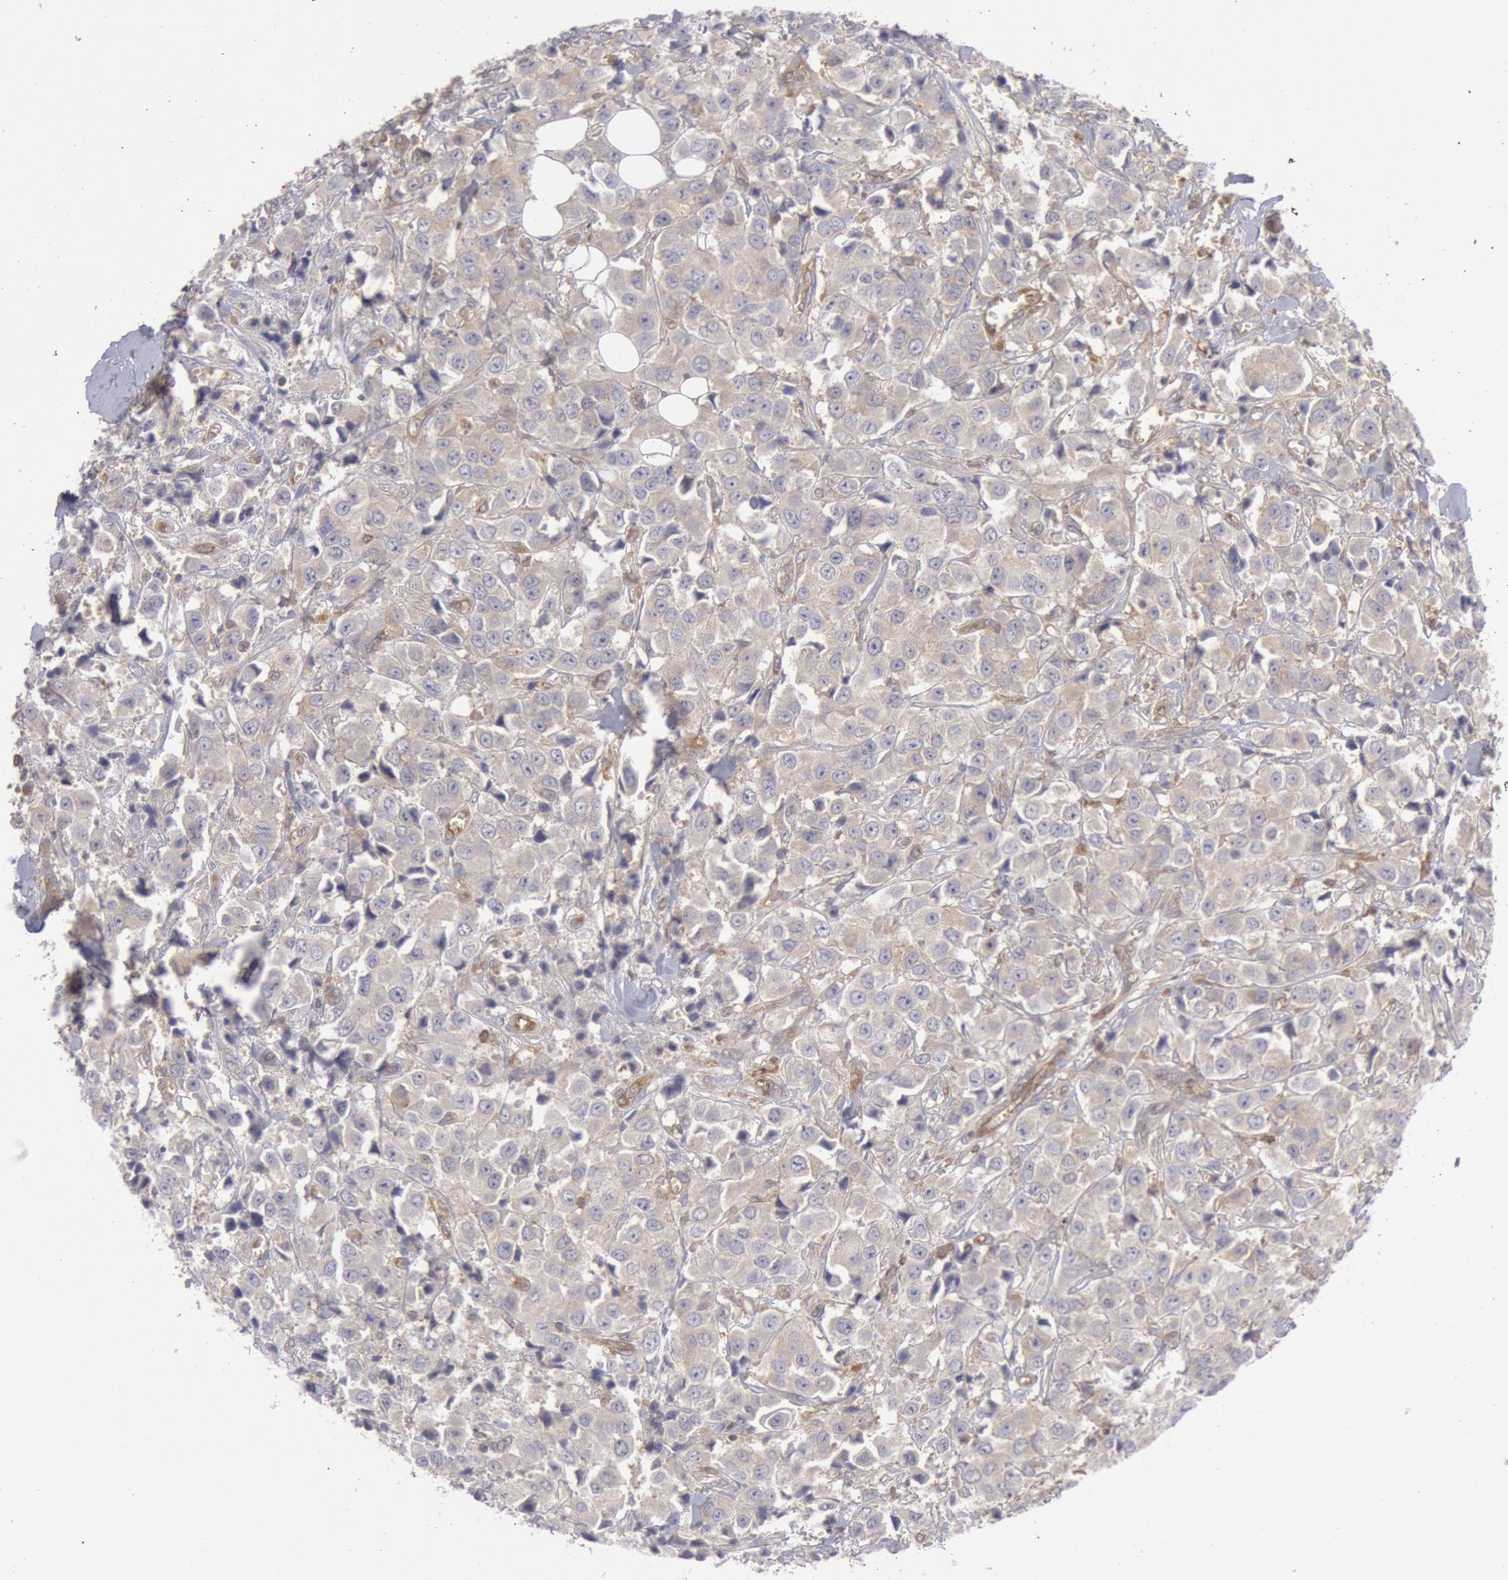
{"staining": {"intensity": "weak", "quantity": ">75%", "location": "cytoplasmic/membranous"}, "tissue": "breast cancer", "cell_type": "Tumor cells", "image_type": "cancer", "snomed": [{"axis": "morphology", "description": "Duct carcinoma"}, {"axis": "topography", "description": "Breast"}], "caption": "Immunohistochemistry (IHC) photomicrograph of neoplastic tissue: breast cancer stained using immunohistochemistry (IHC) demonstrates low levels of weak protein expression localized specifically in the cytoplasmic/membranous of tumor cells, appearing as a cytoplasmic/membranous brown color.", "gene": "IKBKB", "patient": {"sex": "female", "age": 58}}